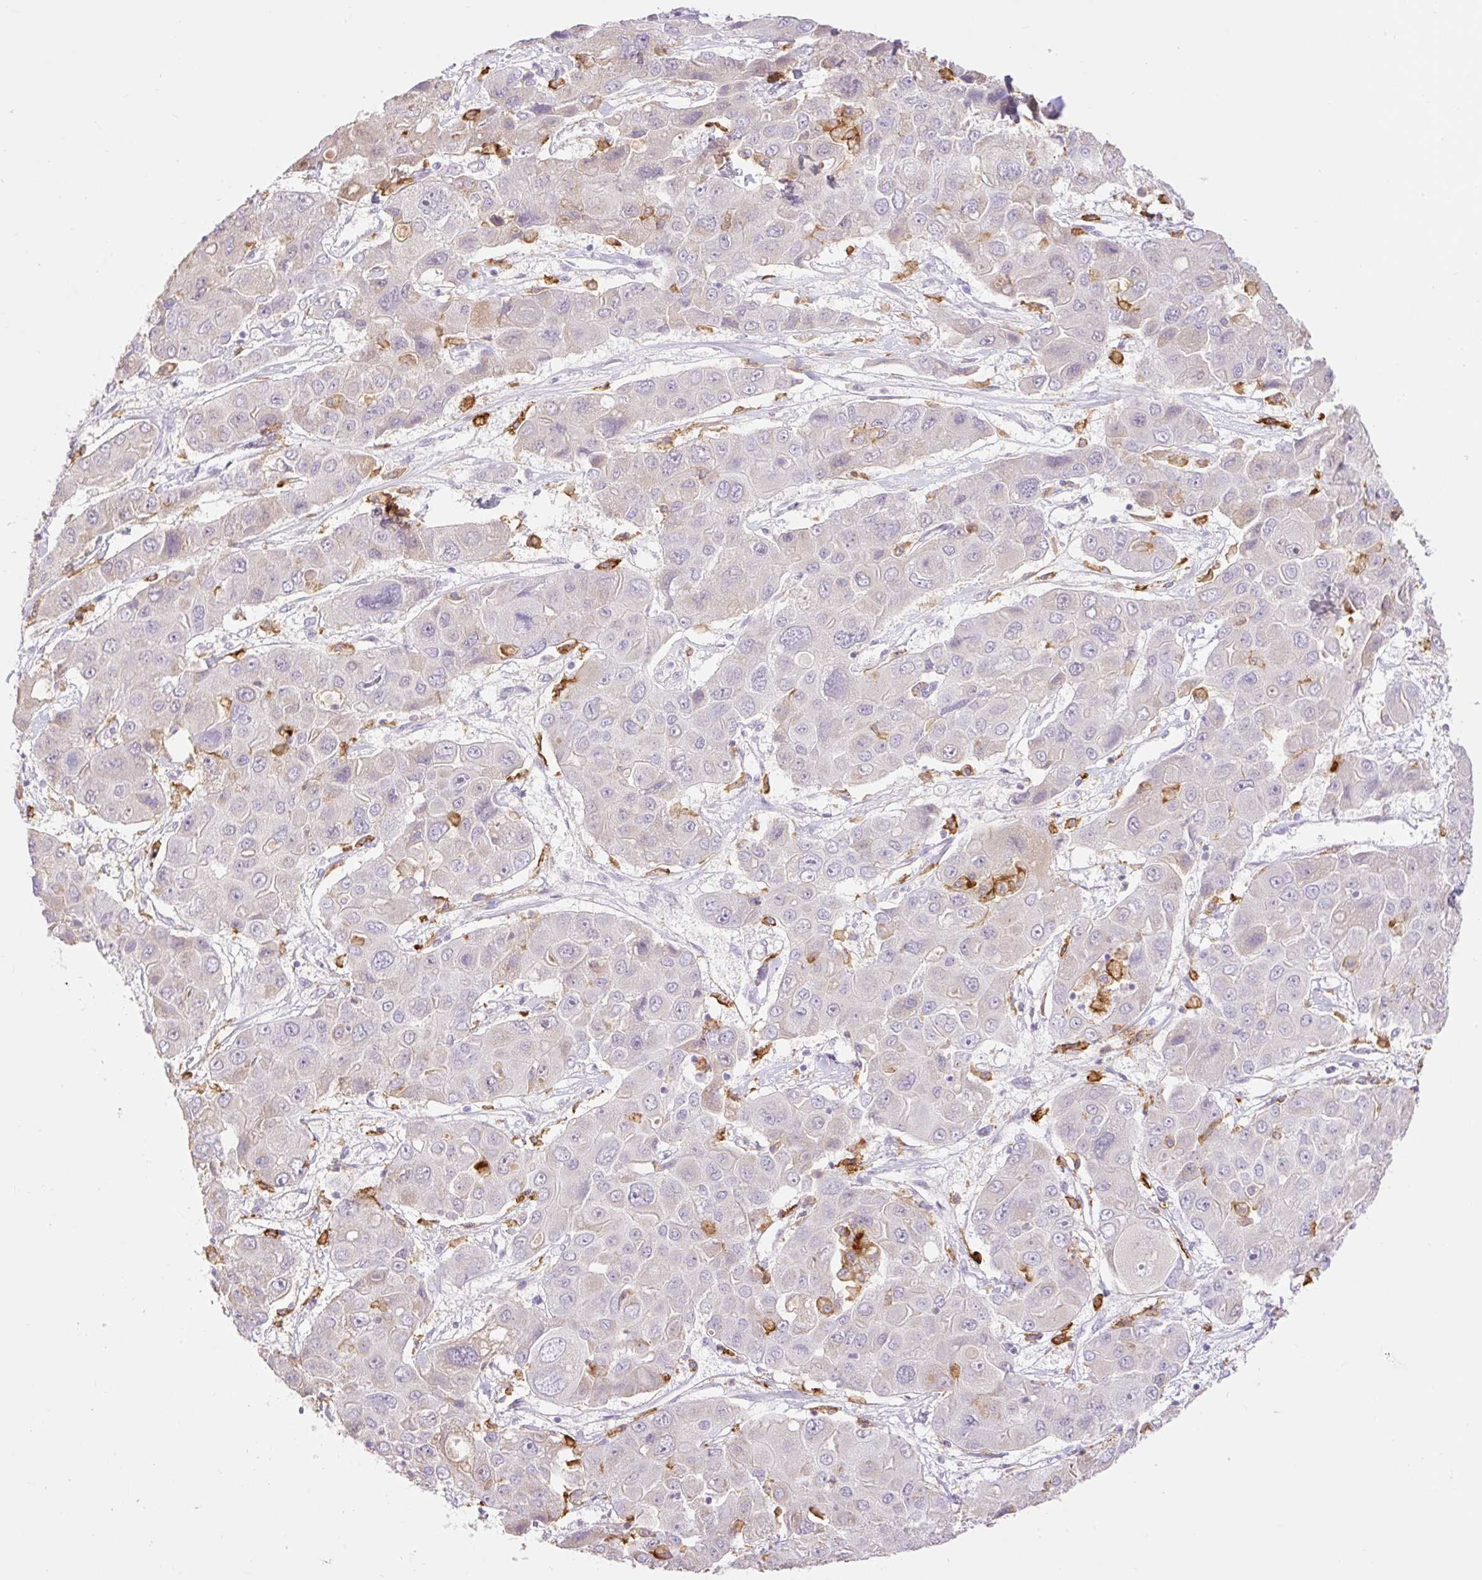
{"staining": {"intensity": "negative", "quantity": "none", "location": "none"}, "tissue": "liver cancer", "cell_type": "Tumor cells", "image_type": "cancer", "snomed": [{"axis": "morphology", "description": "Cholangiocarcinoma"}, {"axis": "topography", "description": "Liver"}], "caption": "Liver cancer was stained to show a protein in brown. There is no significant expression in tumor cells.", "gene": "SIGLEC1", "patient": {"sex": "male", "age": 67}}